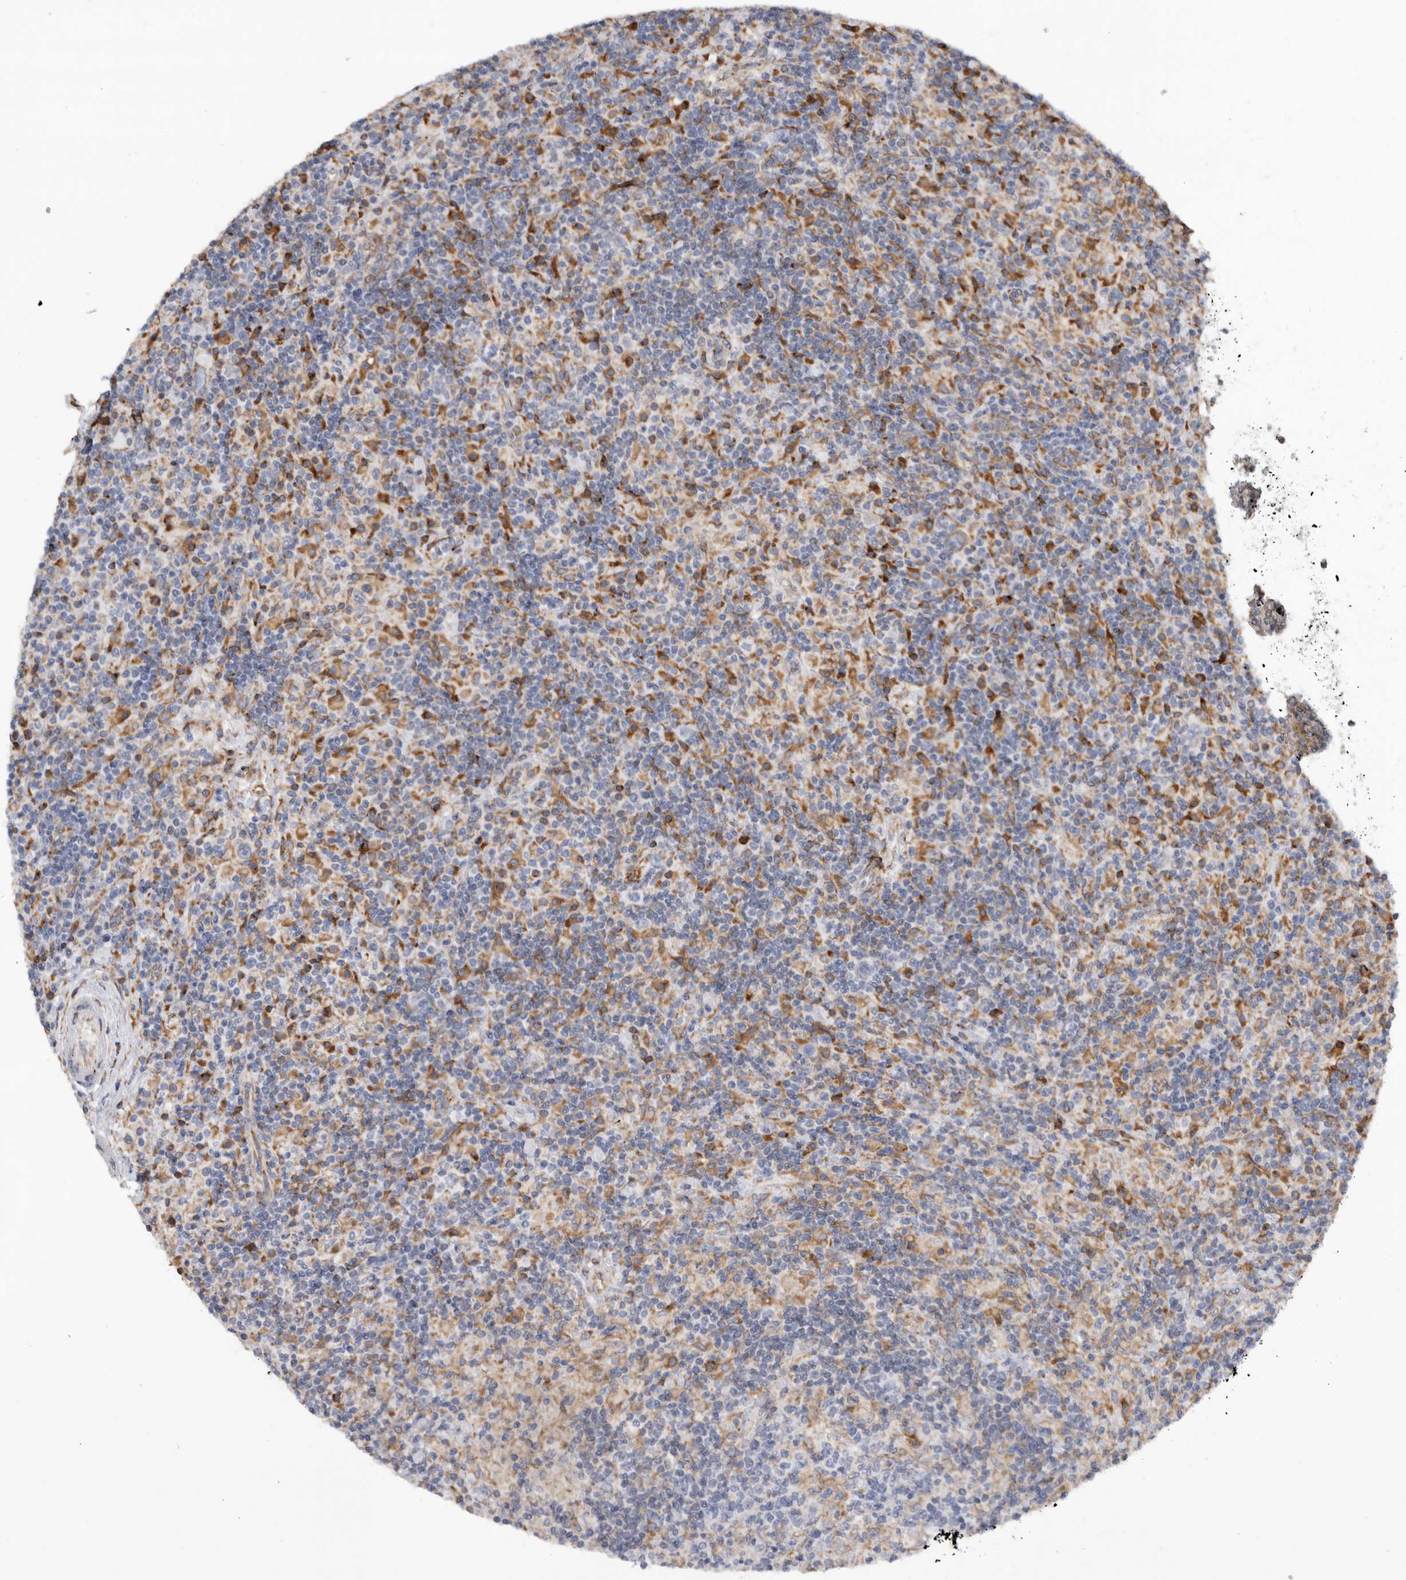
{"staining": {"intensity": "negative", "quantity": "none", "location": "none"}, "tissue": "lymphoma", "cell_type": "Tumor cells", "image_type": "cancer", "snomed": [{"axis": "morphology", "description": "Hodgkin's disease, NOS"}, {"axis": "topography", "description": "Lymph node"}], "caption": "Immunohistochemical staining of human Hodgkin's disease exhibits no significant staining in tumor cells. (Brightfield microscopy of DAB (3,3'-diaminobenzidine) immunohistochemistry at high magnification).", "gene": "GANAB", "patient": {"sex": "male", "age": 70}}